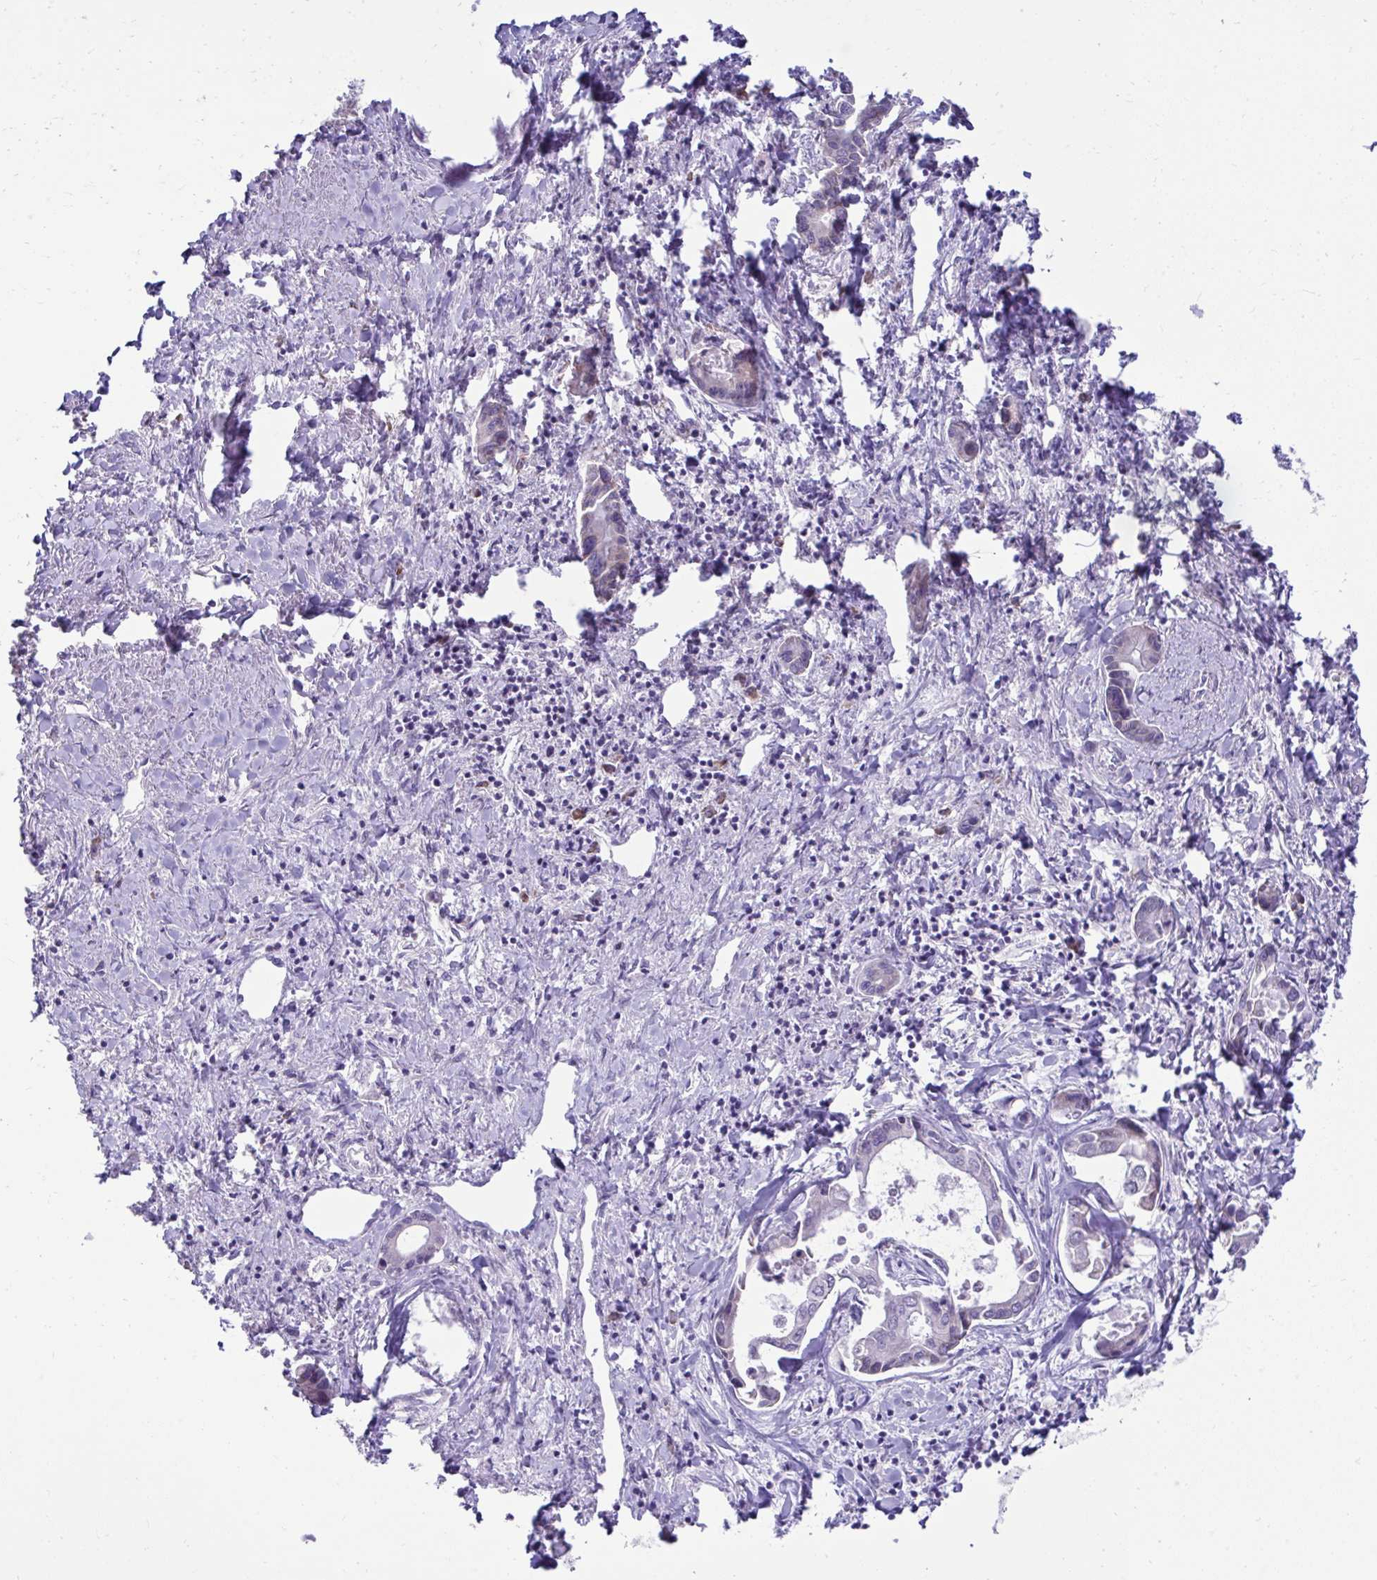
{"staining": {"intensity": "negative", "quantity": "none", "location": "none"}, "tissue": "liver cancer", "cell_type": "Tumor cells", "image_type": "cancer", "snomed": [{"axis": "morphology", "description": "Cholangiocarcinoma"}, {"axis": "topography", "description": "Liver"}], "caption": "This micrograph is of liver cancer stained with immunohistochemistry (IHC) to label a protein in brown with the nuclei are counter-stained blue. There is no expression in tumor cells.", "gene": "RPL7", "patient": {"sex": "male", "age": 66}}